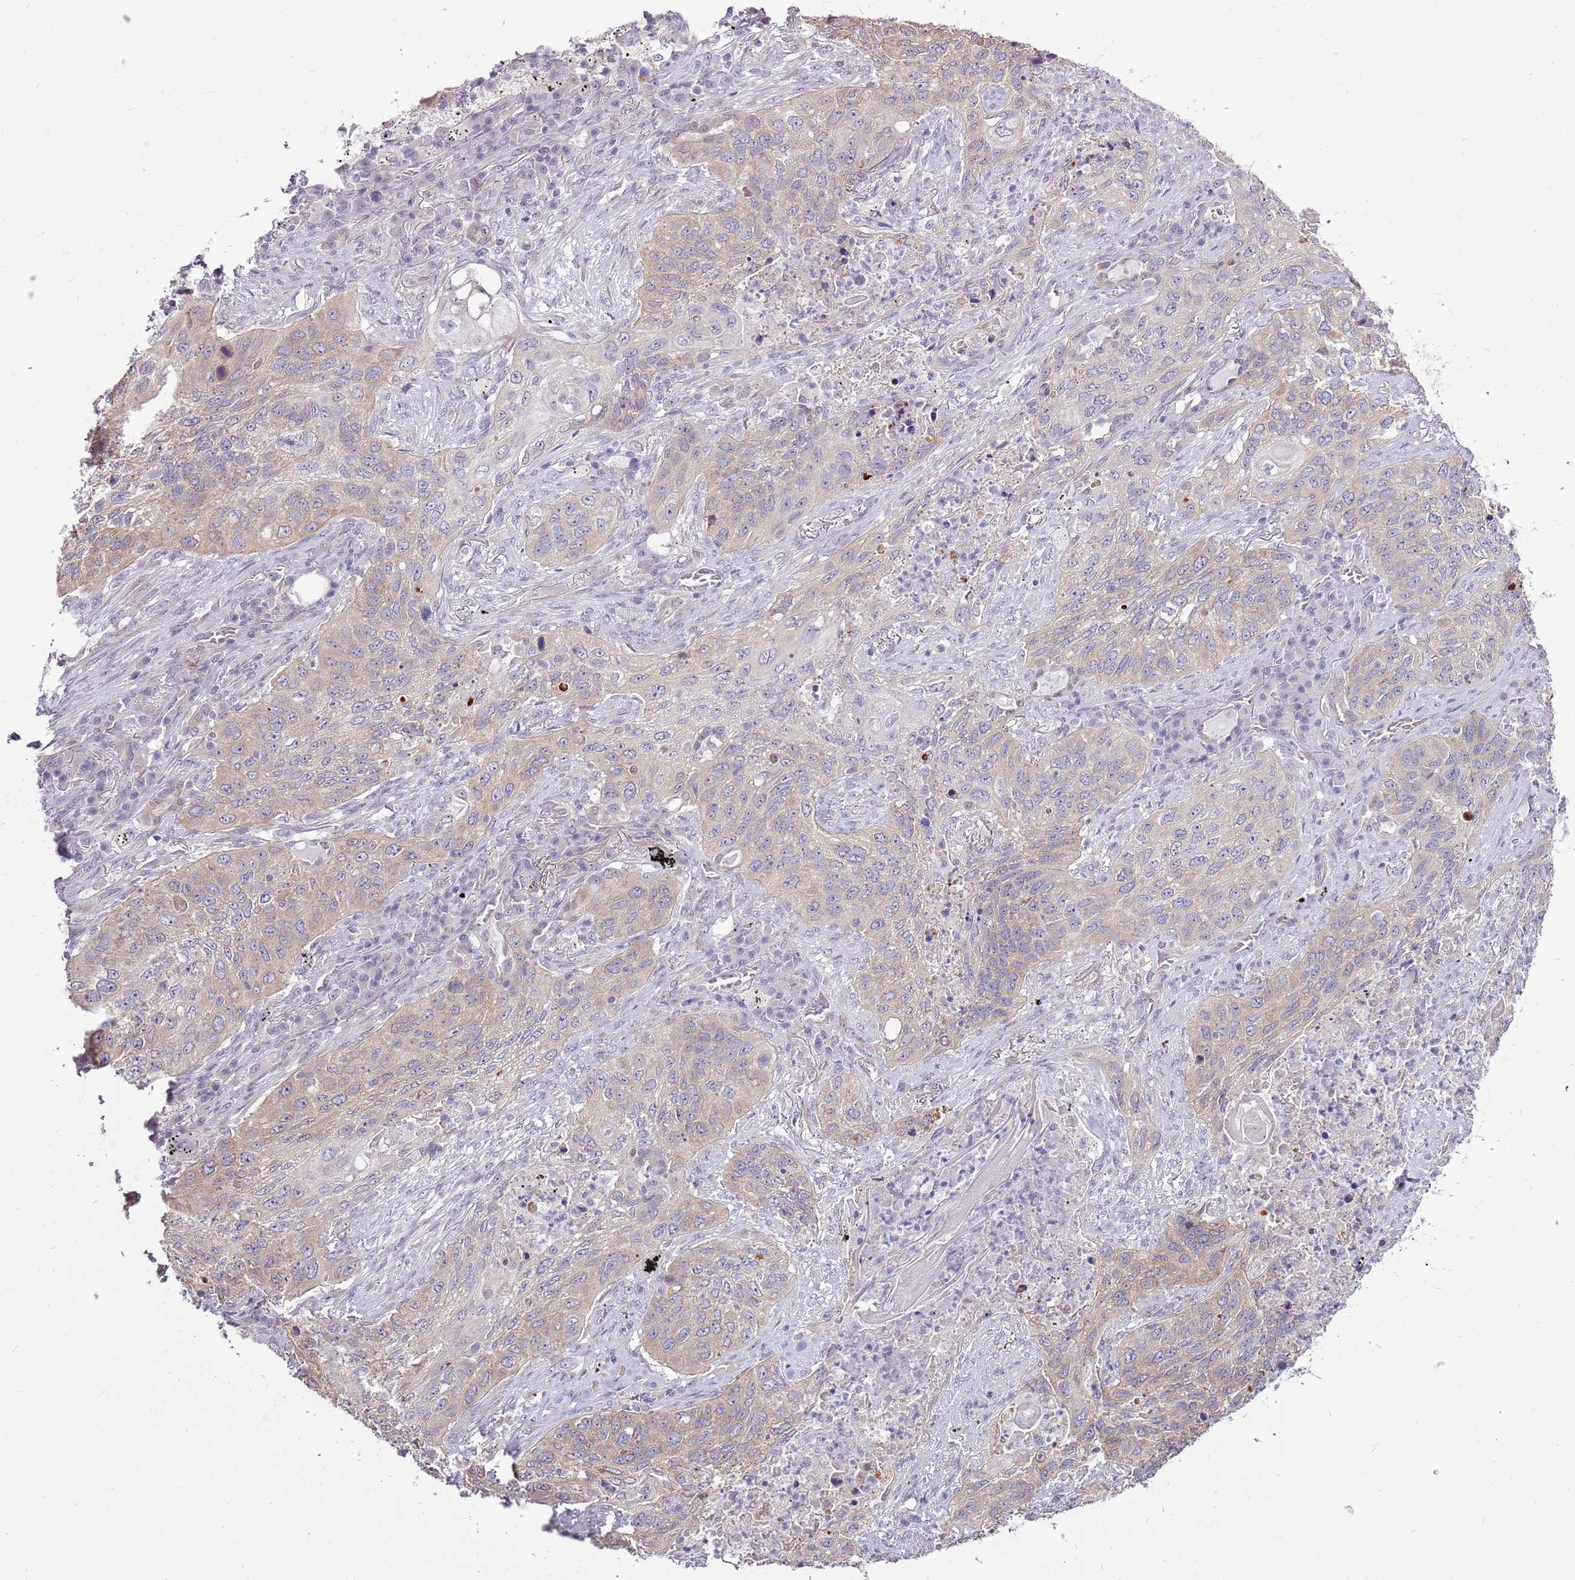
{"staining": {"intensity": "weak", "quantity": "25%-75%", "location": "cytoplasmic/membranous"}, "tissue": "lung cancer", "cell_type": "Tumor cells", "image_type": "cancer", "snomed": [{"axis": "morphology", "description": "Squamous cell carcinoma, NOS"}, {"axis": "topography", "description": "Lung"}], "caption": "This image reveals immunohistochemistry (IHC) staining of squamous cell carcinoma (lung), with low weak cytoplasmic/membranous staining in about 25%-75% of tumor cells.", "gene": "UGGT2", "patient": {"sex": "female", "age": 63}}